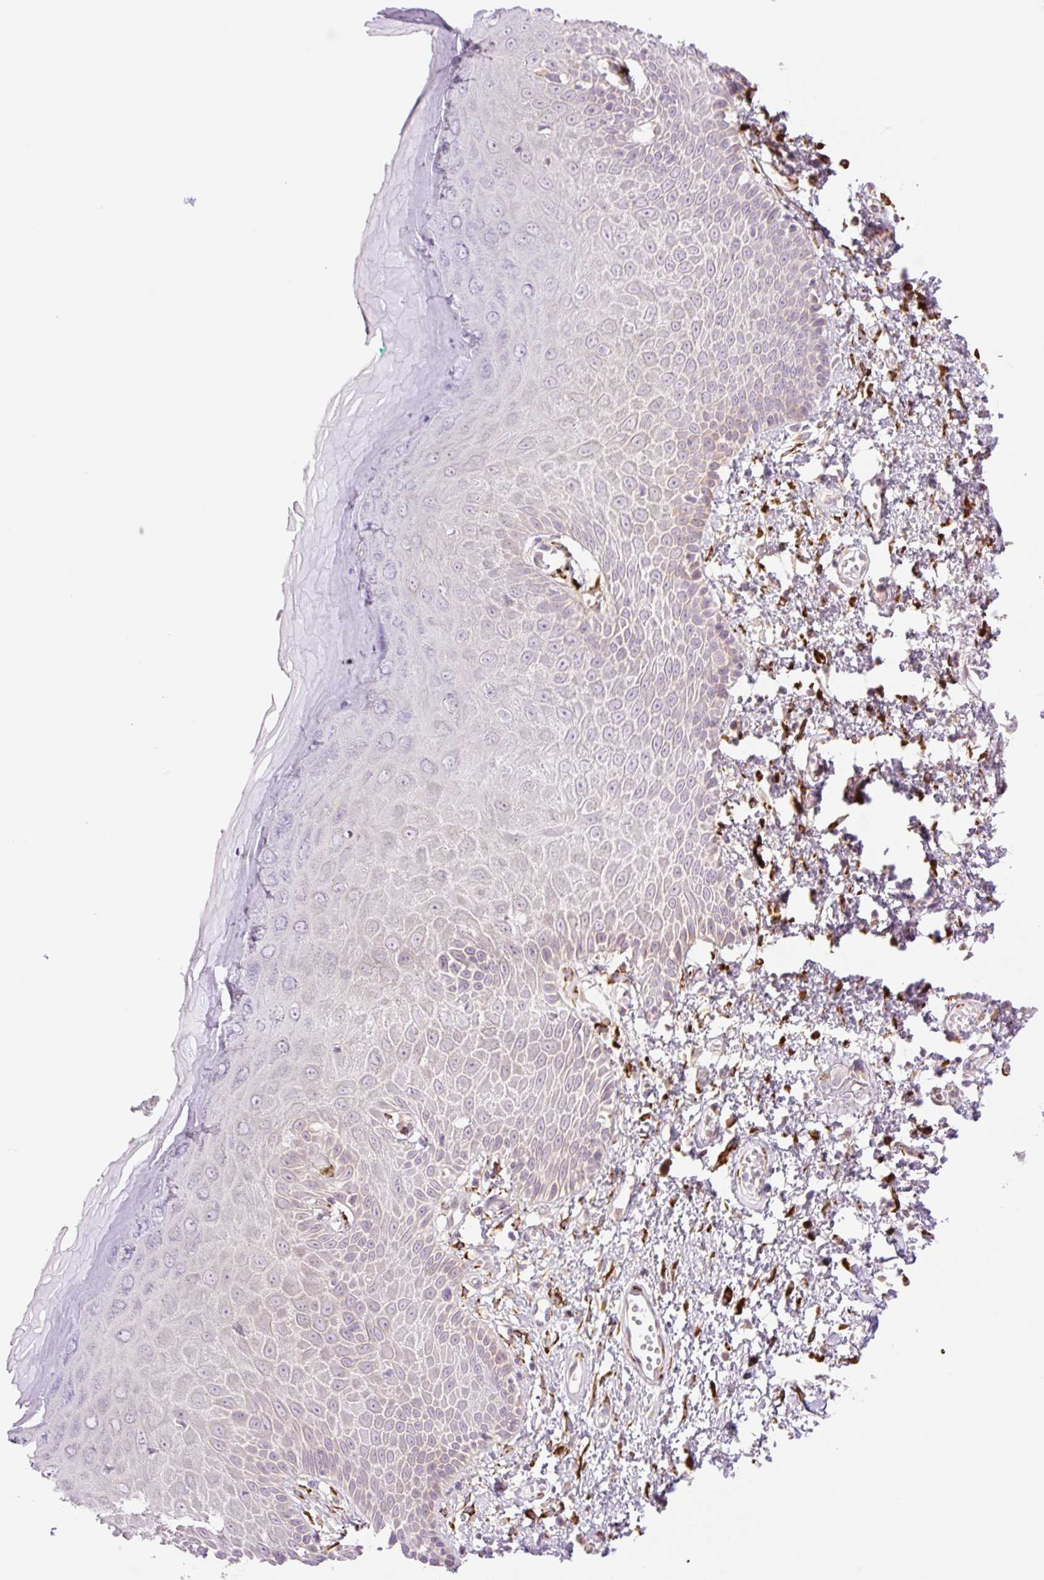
{"staining": {"intensity": "weak", "quantity": "25%-75%", "location": "cytoplasmic/membranous"}, "tissue": "skin", "cell_type": "Epidermal cells", "image_type": "normal", "snomed": [{"axis": "morphology", "description": "Normal tissue, NOS"}, {"axis": "topography", "description": "Anal"}, {"axis": "topography", "description": "Peripheral nerve tissue"}], "caption": "Epidermal cells display low levels of weak cytoplasmic/membranous staining in approximately 25%-75% of cells in benign skin.", "gene": "COL5A1", "patient": {"sex": "male", "age": 78}}